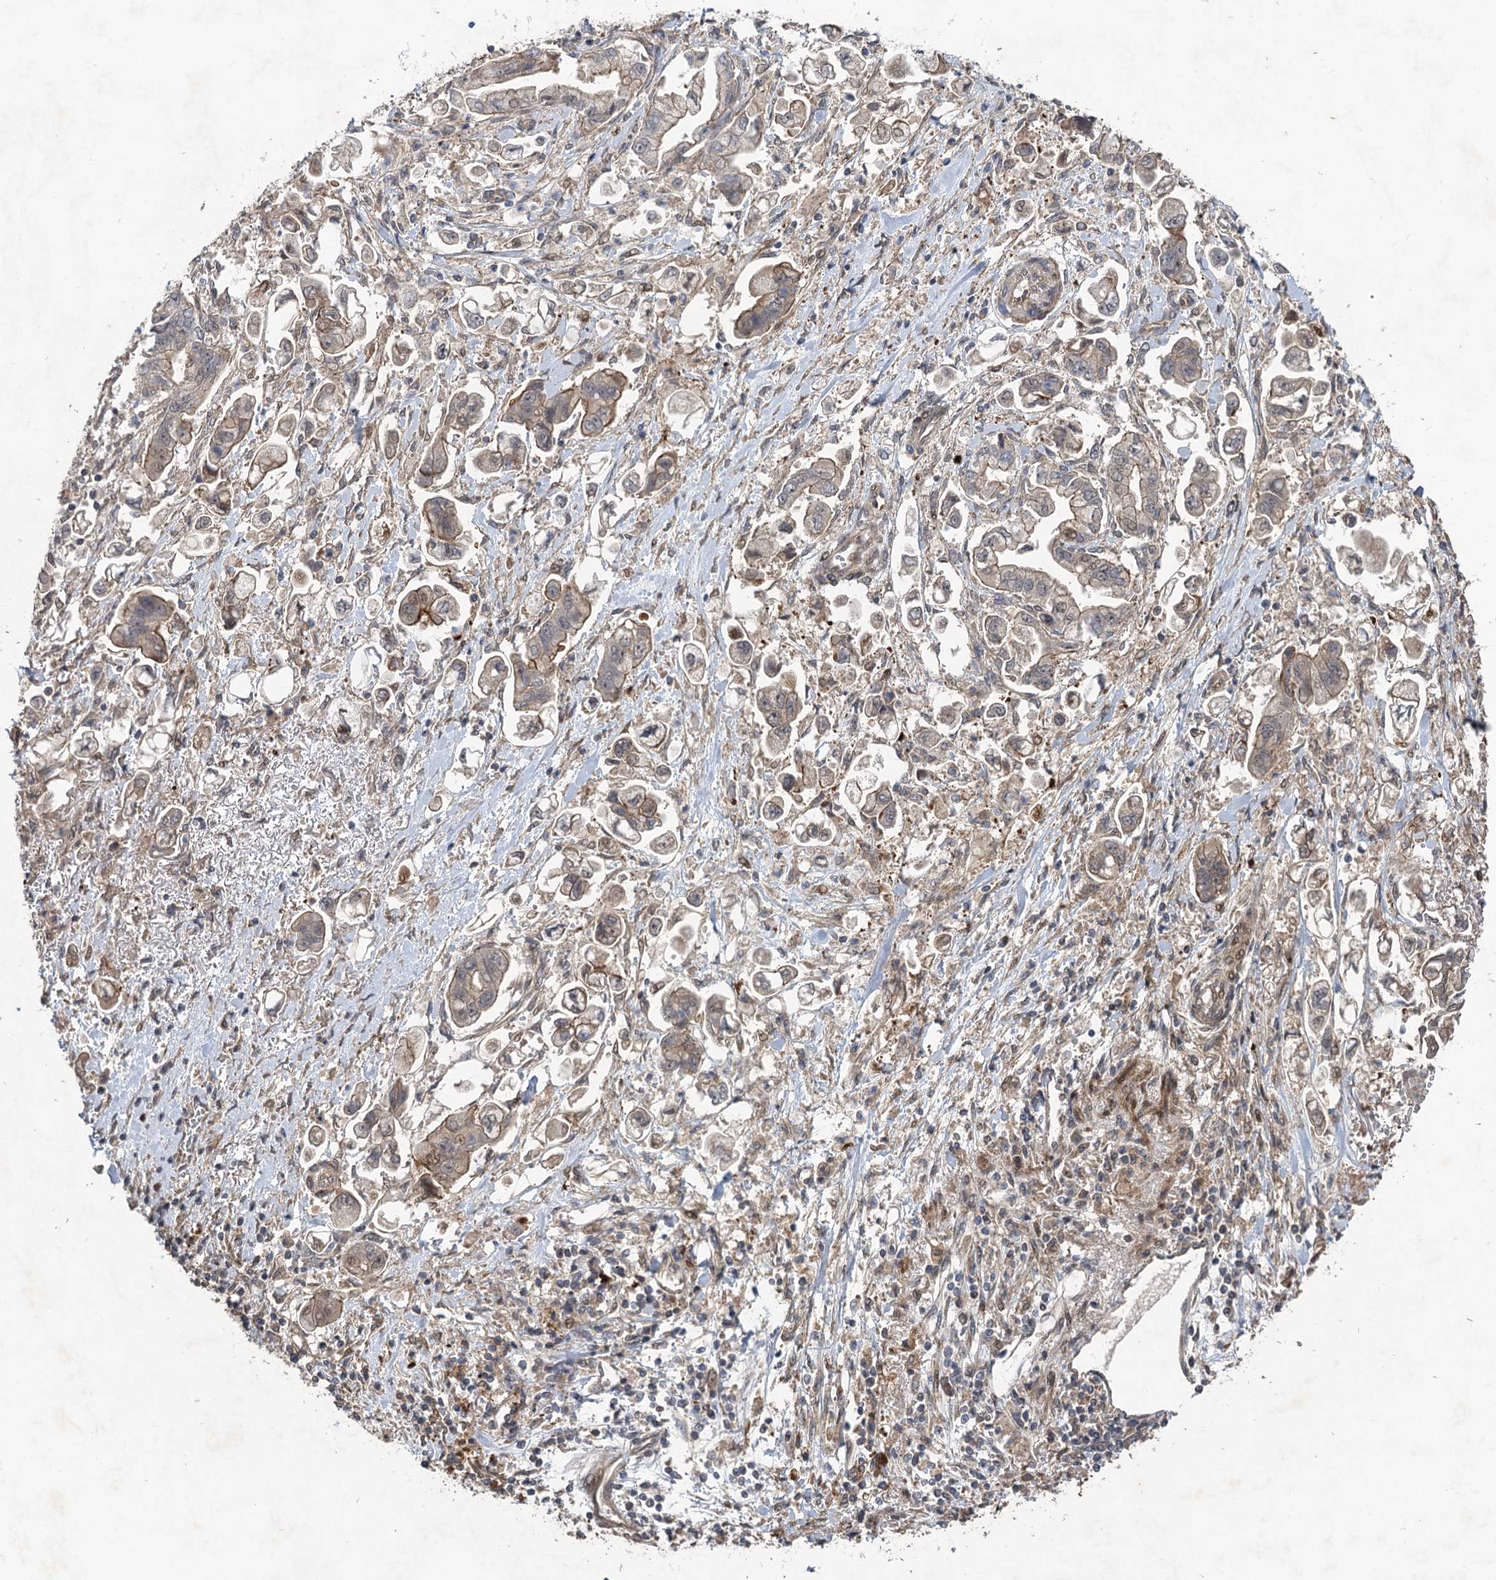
{"staining": {"intensity": "weak", "quantity": "25%-75%", "location": "cytoplasmic/membranous"}, "tissue": "stomach cancer", "cell_type": "Tumor cells", "image_type": "cancer", "snomed": [{"axis": "morphology", "description": "Adenocarcinoma, NOS"}, {"axis": "topography", "description": "Stomach"}], "caption": "Brown immunohistochemical staining in human adenocarcinoma (stomach) exhibits weak cytoplasmic/membranous staining in approximately 25%-75% of tumor cells. The staining is performed using DAB brown chromogen to label protein expression. The nuclei are counter-stained blue using hematoxylin.", "gene": "NUDT22", "patient": {"sex": "male", "age": 62}}